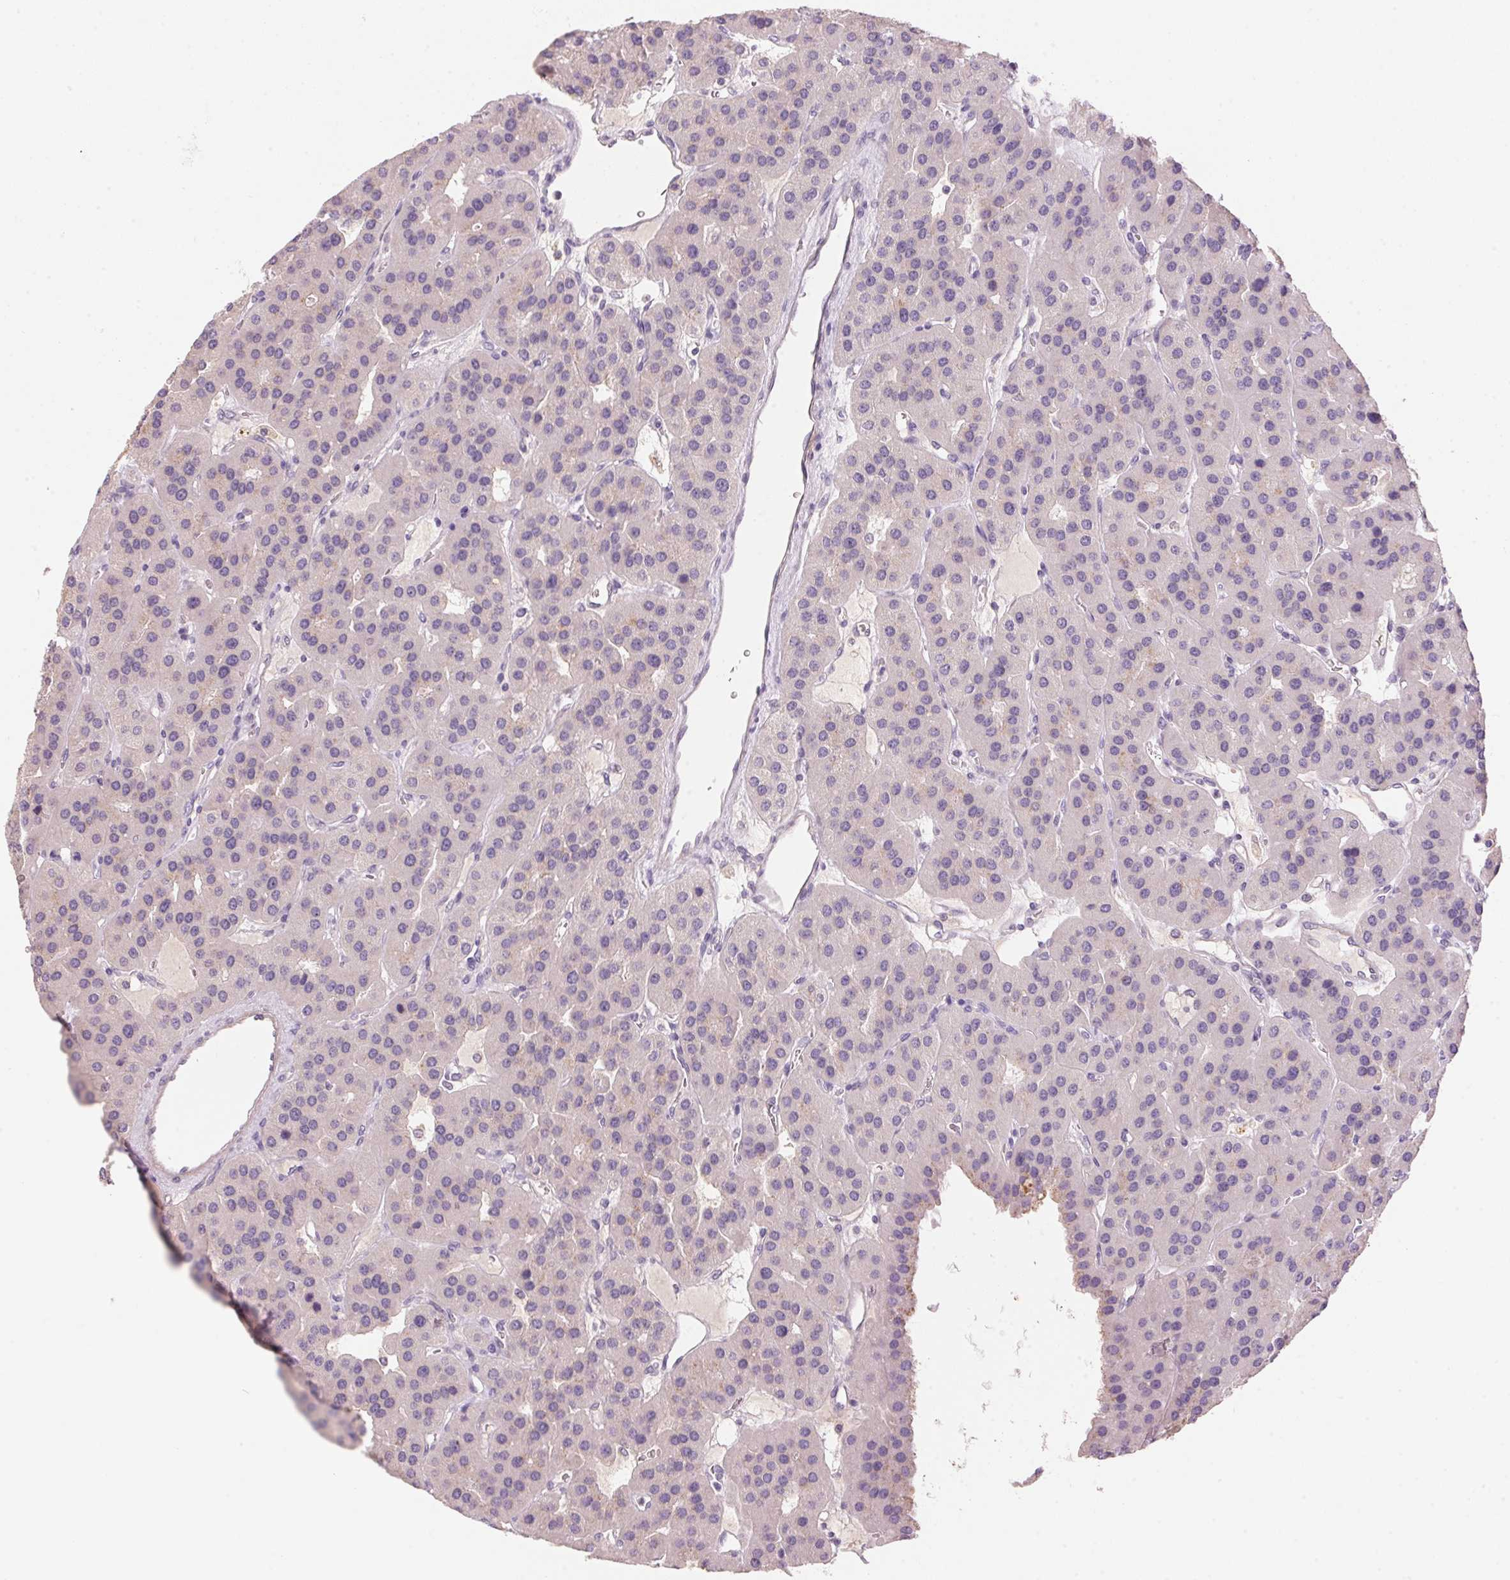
{"staining": {"intensity": "negative", "quantity": "none", "location": "none"}, "tissue": "parathyroid gland", "cell_type": "Glandular cells", "image_type": "normal", "snomed": [{"axis": "morphology", "description": "Normal tissue, NOS"}, {"axis": "morphology", "description": "Adenoma, NOS"}, {"axis": "topography", "description": "Parathyroid gland"}], "caption": "This is an immunohistochemistry photomicrograph of benign human parathyroid gland. There is no expression in glandular cells.", "gene": "LYZL6", "patient": {"sex": "female", "age": 86}}